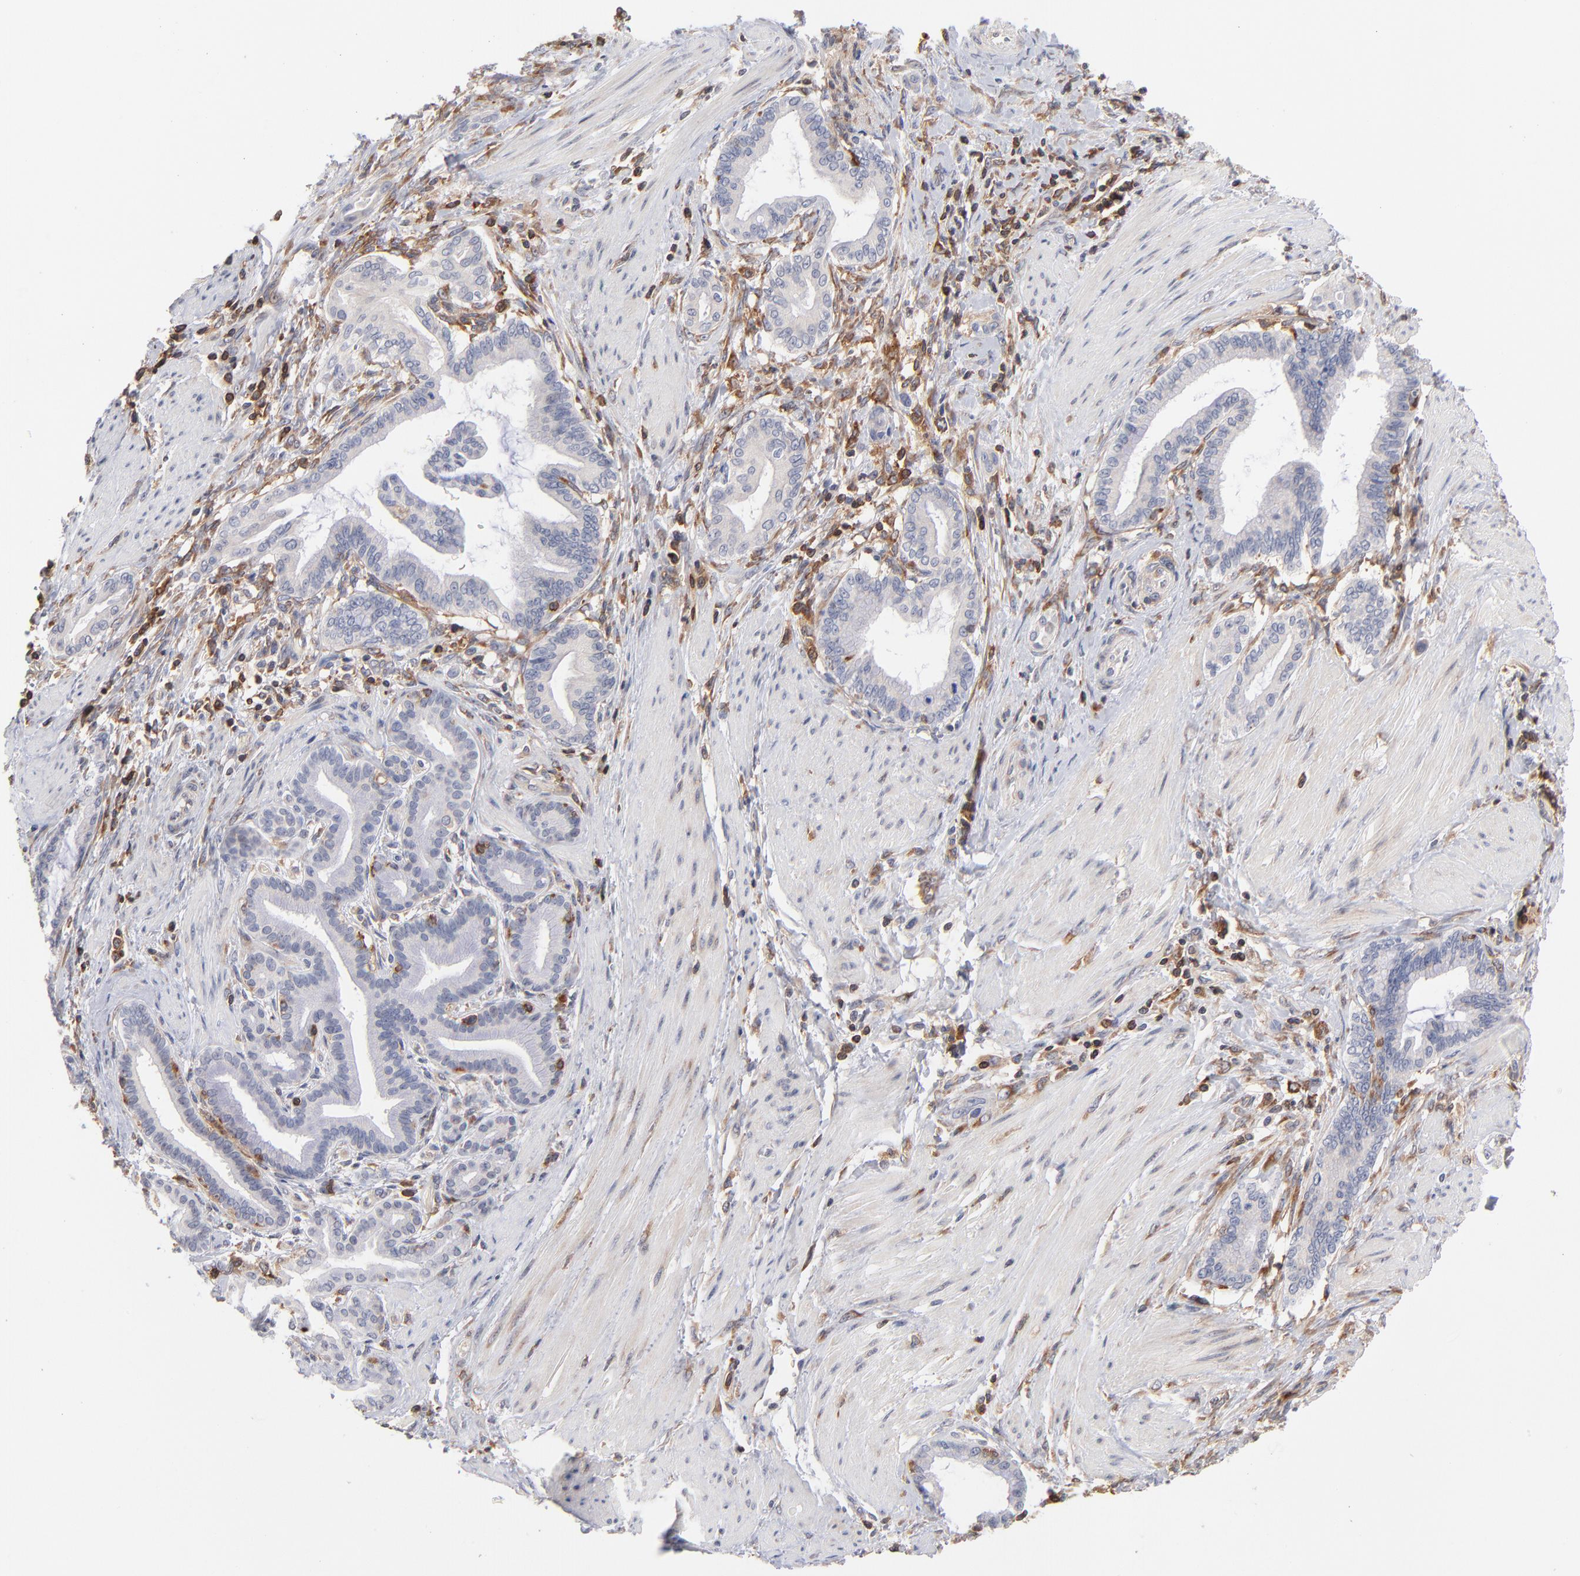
{"staining": {"intensity": "negative", "quantity": "none", "location": "none"}, "tissue": "pancreatic cancer", "cell_type": "Tumor cells", "image_type": "cancer", "snomed": [{"axis": "morphology", "description": "Adenocarcinoma, NOS"}, {"axis": "topography", "description": "Pancreas"}], "caption": "The image exhibits no significant staining in tumor cells of adenocarcinoma (pancreatic).", "gene": "WIPF1", "patient": {"sex": "female", "age": 64}}